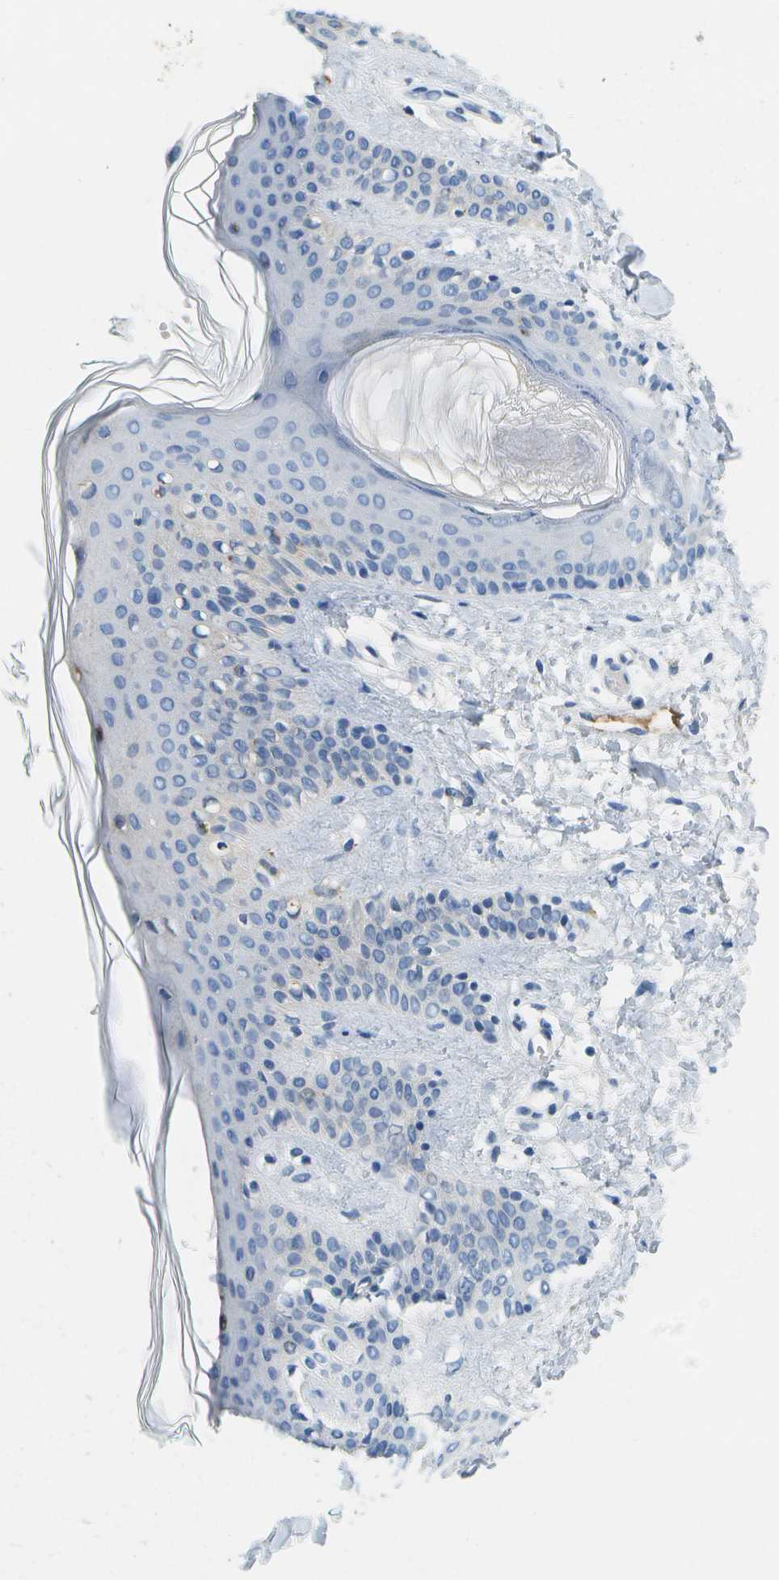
{"staining": {"intensity": "weak", "quantity": "25%-75%", "location": "cytoplasmic/membranous"}, "tissue": "skin", "cell_type": "Fibroblasts", "image_type": "normal", "snomed": [{"axis": "morphology", "description": "Normal tissue, NOS"}, {"axis": "topography", "description": "Skin"}], "caption": "A low amount of weak cytoplasmic/membranous expression is appreciated in about 25%-75% of fibroblasts in normal skin.", "gene": "SERPINA1", "patient": {"sex": "male", "age": 16}}